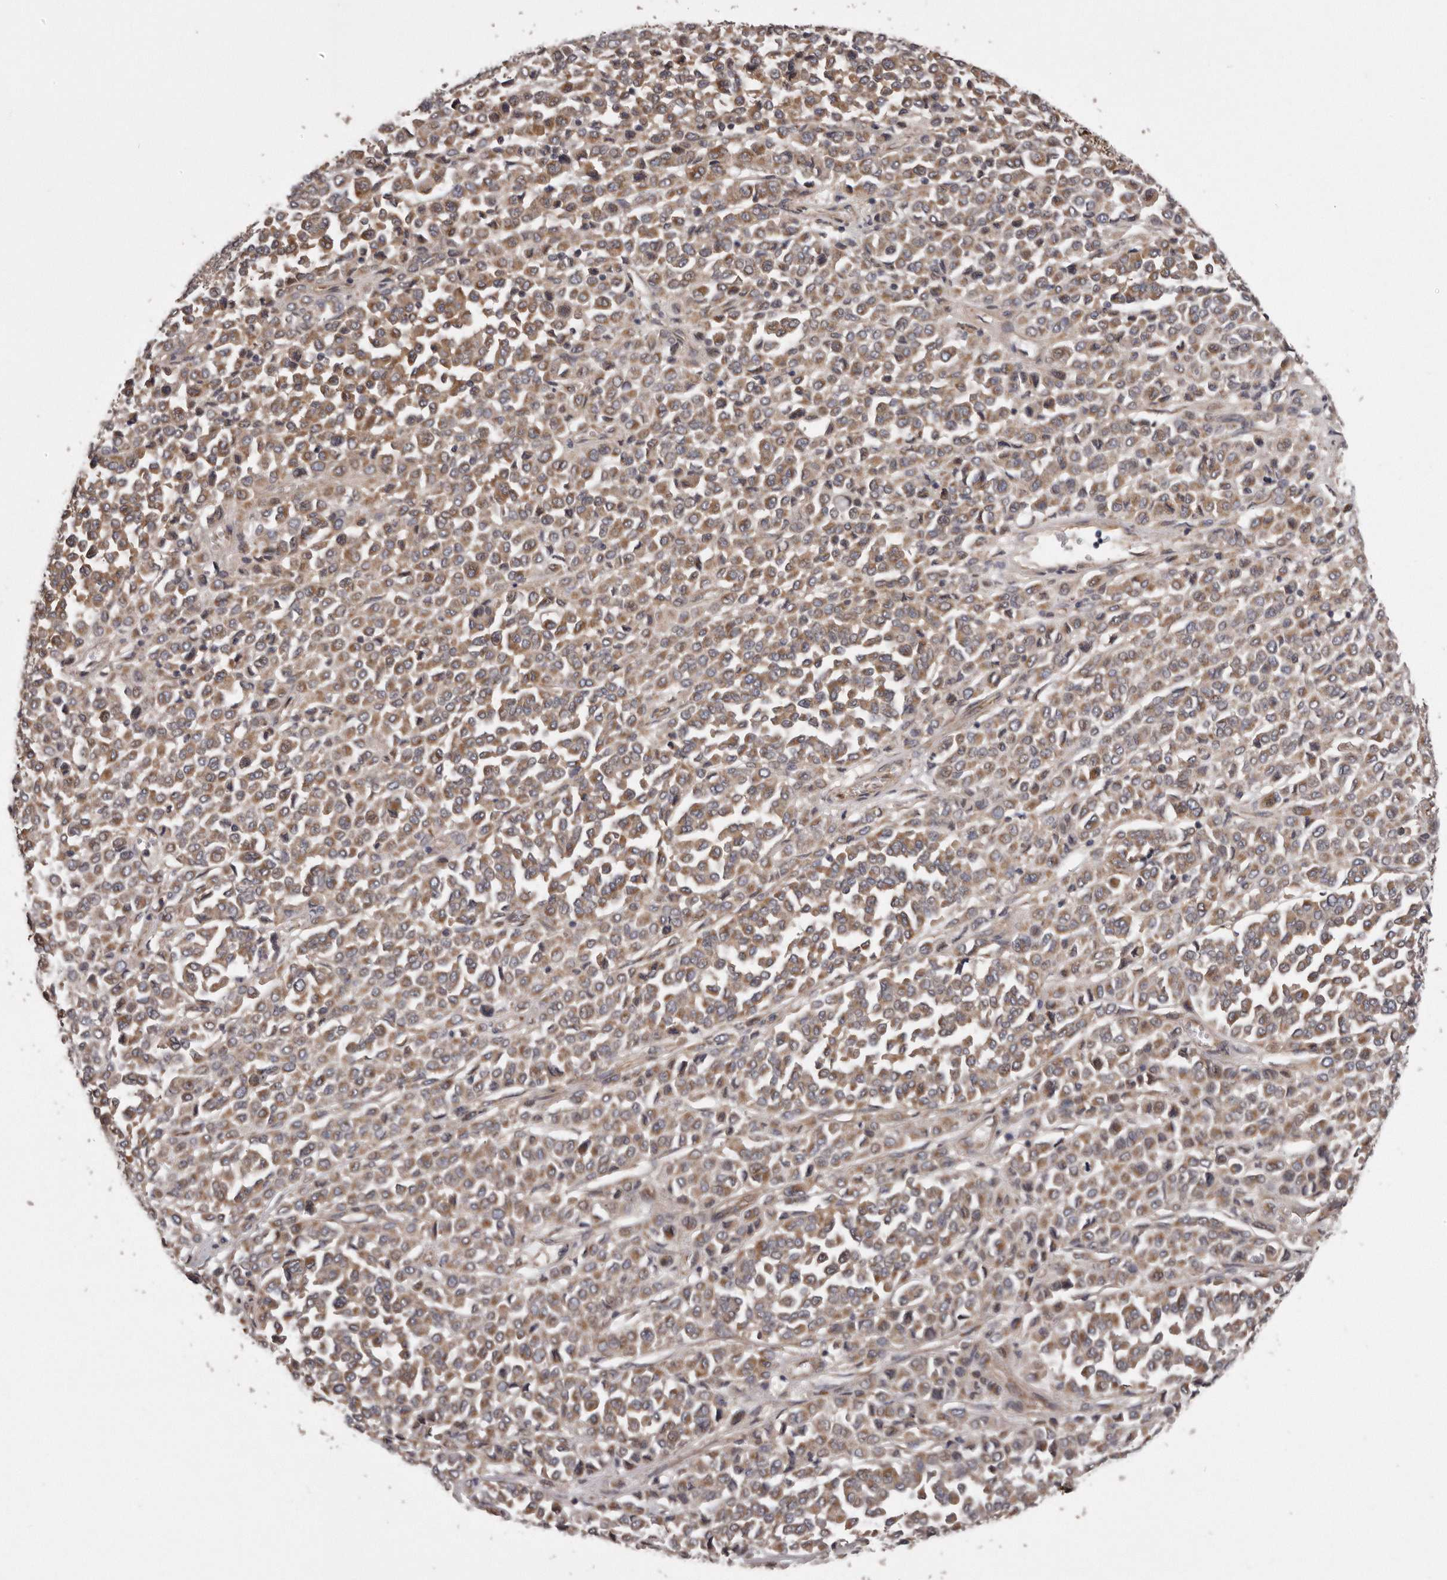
{"staining": {"intensity": "moderate", "quantity": ">75%", "location": "cytoplasmic/membranous"}, "tissue": "melanoma", "cell_type": "Tumor cells", "image_type": "cancer", "snomed": [{"axis": "morphology", "description": "Malignant melanoma, Metastatic site"}, {"axis": "topography", "description": "Pancreas"}], "caption": "Immunohistochemical staining of malignant melanoma (metastatic site) shows medium levels of moderate cytoplasmic/membranous staining in about >75% of tumor cells.", "gene": "ARMCX1", "patient": {"sex": "female", "age": 30}}